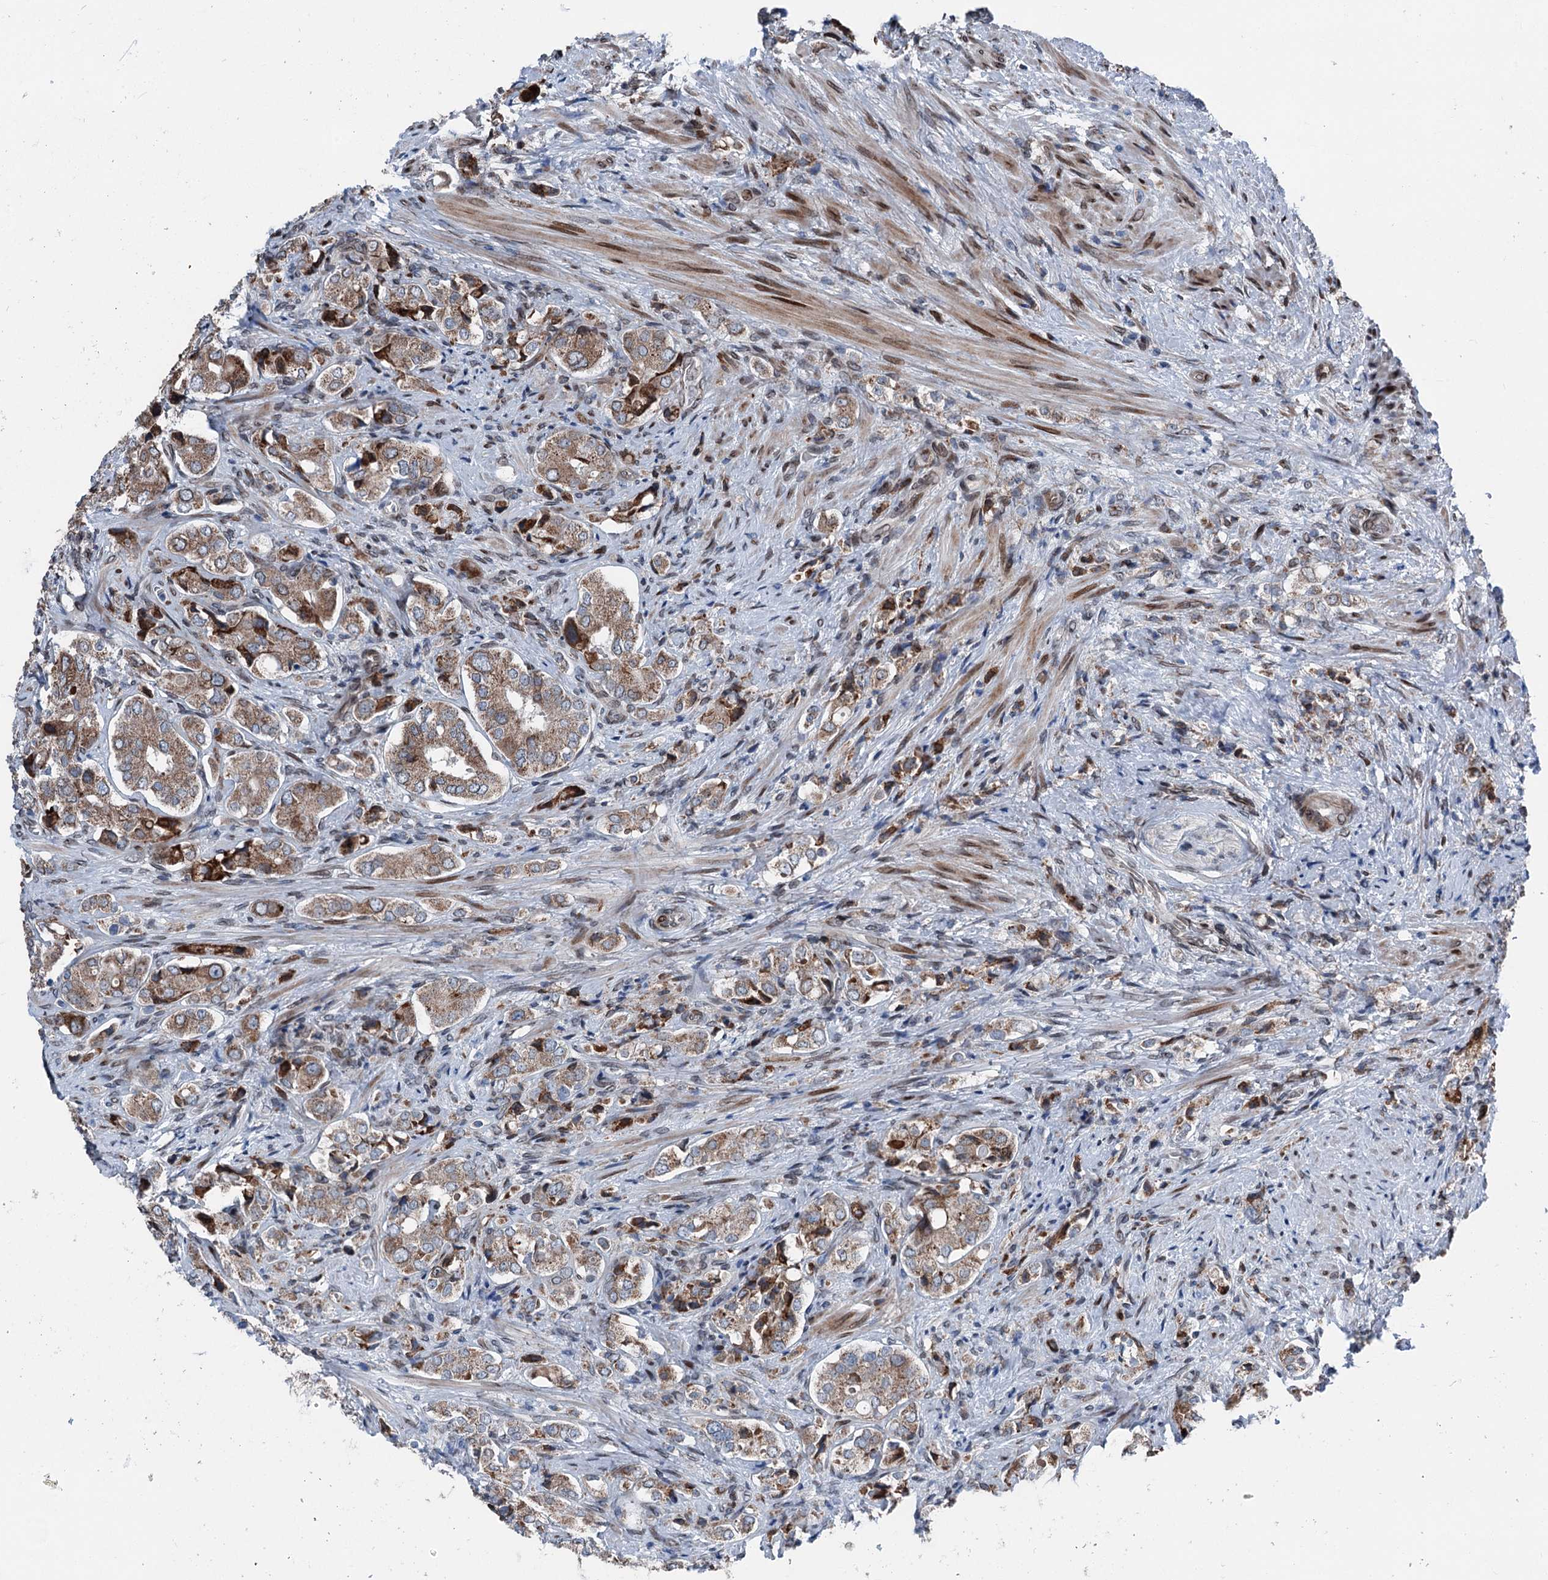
{"staining": {"intensity": "moderate", "quantity": ">75%", "location": "cytoplasmic/membranous"}, "tissue": "prostate cancer", "cell_type": "Tumor cells", "image_type": "cancer", "snomed": [{"axis": "morphology", "description": "Adenocarcinoma, High grade"}, {"axis": "topography", "description": "Prostate"}], "caption": "Tumor cells exhibit medium levels of moderate cytoplasmic/membranous expression in approximately >75% of cells in human prostate cancer (adenocarcinoma (high-grade)). The staining was performed using DAB (3,3'-diaminobenzidine), with brown indicating positive protein expression. Nuclei are stained blue with hematoxylin.", "gene": "MRPL14", "patient": {"sex": "male", "age": 65}}